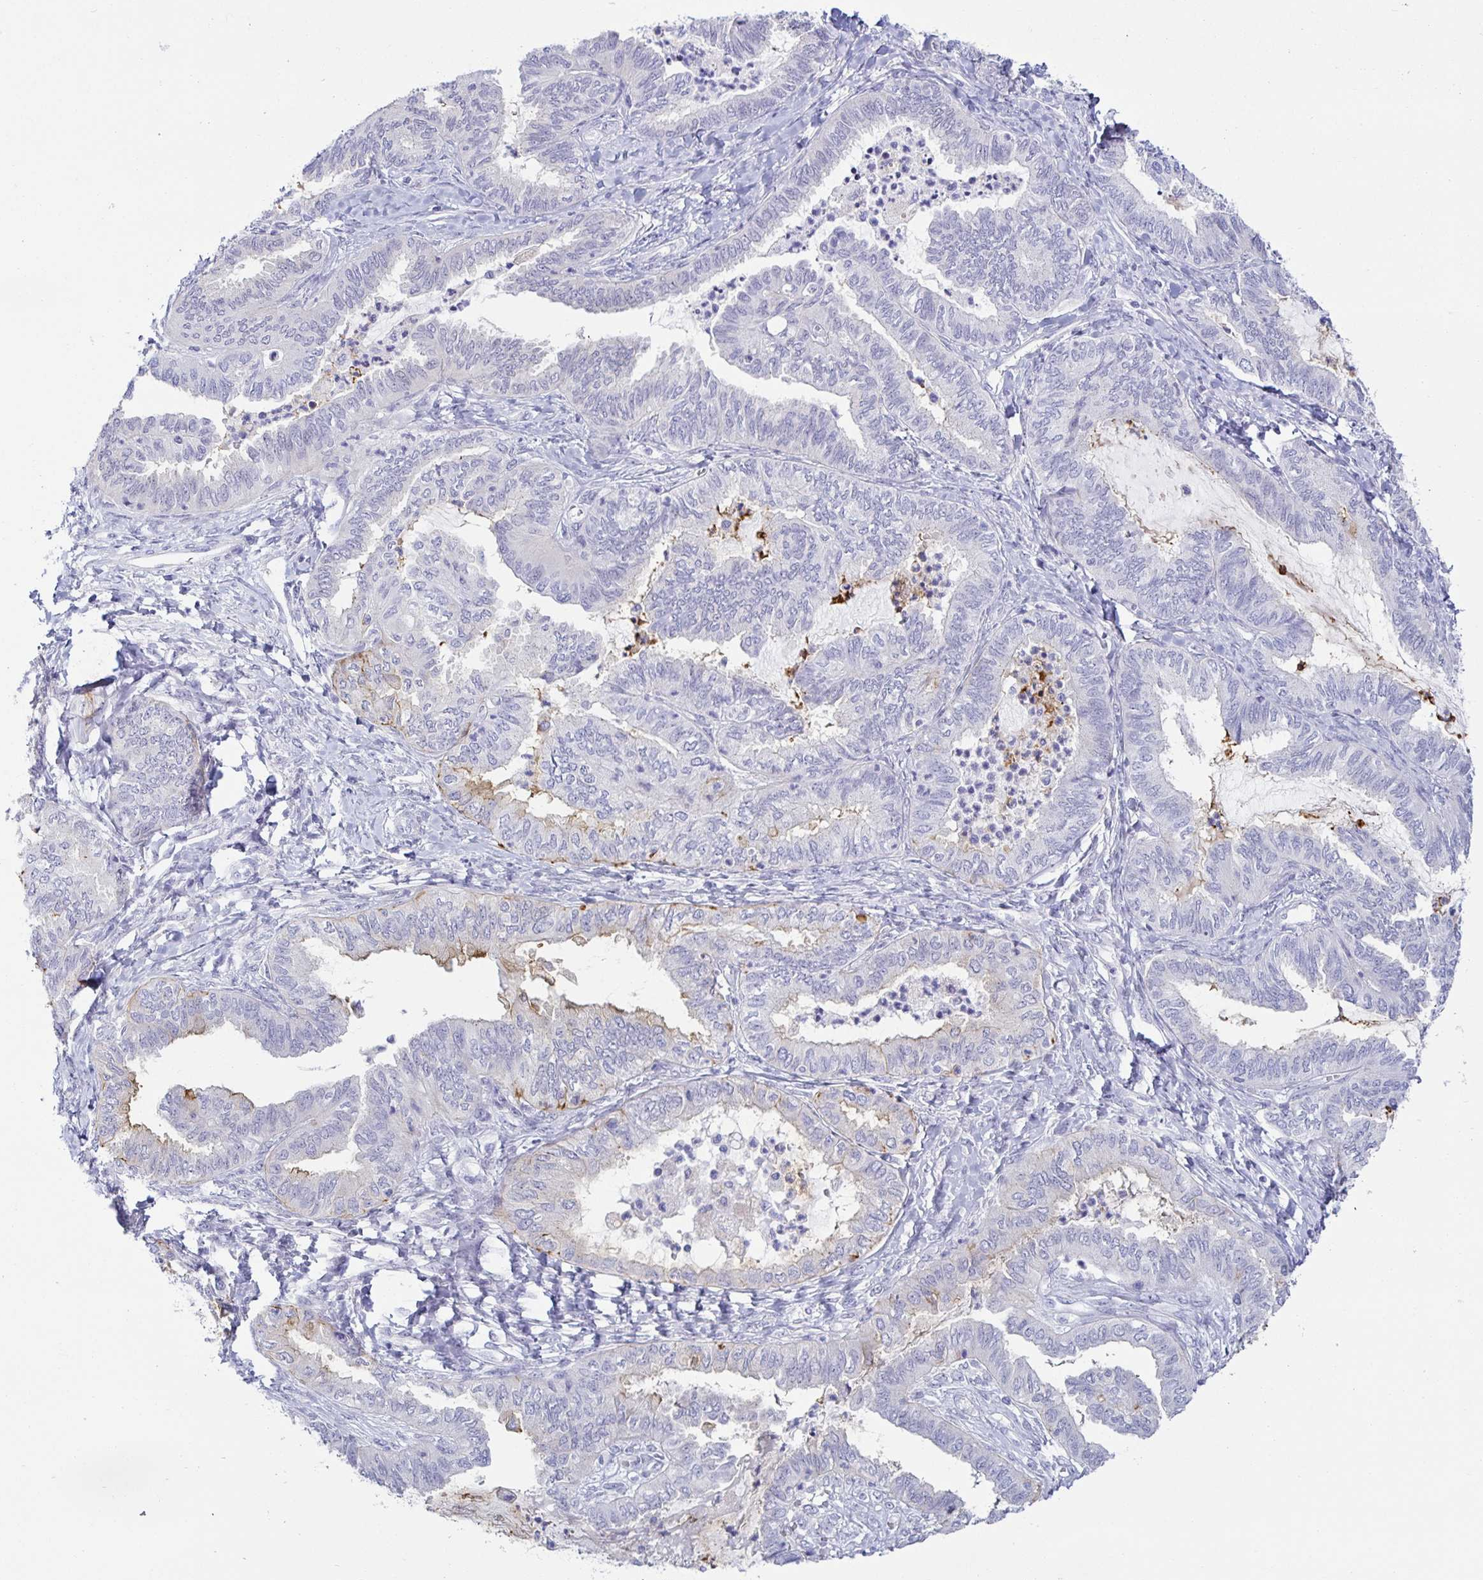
{"staining": {"intensity": "negative", "quantity": "none", "location": "none"}, "tissue": "ovarian cancer", "cell_type": "Tumor cells", "image_type": "cancer", "snomed": [{"axis": "morphology", "description": "Carcinoma, endometroid"}, {"axis": "topography", "description": "Ovary"}], "caption": "This is an immunohistochemistry (IHC) photomicrograph of ovarian endometroid carcinoma. There is no positivity in tumor cells.", "gene": "MON2", "patient": {"sex": "female", "age": 70}}